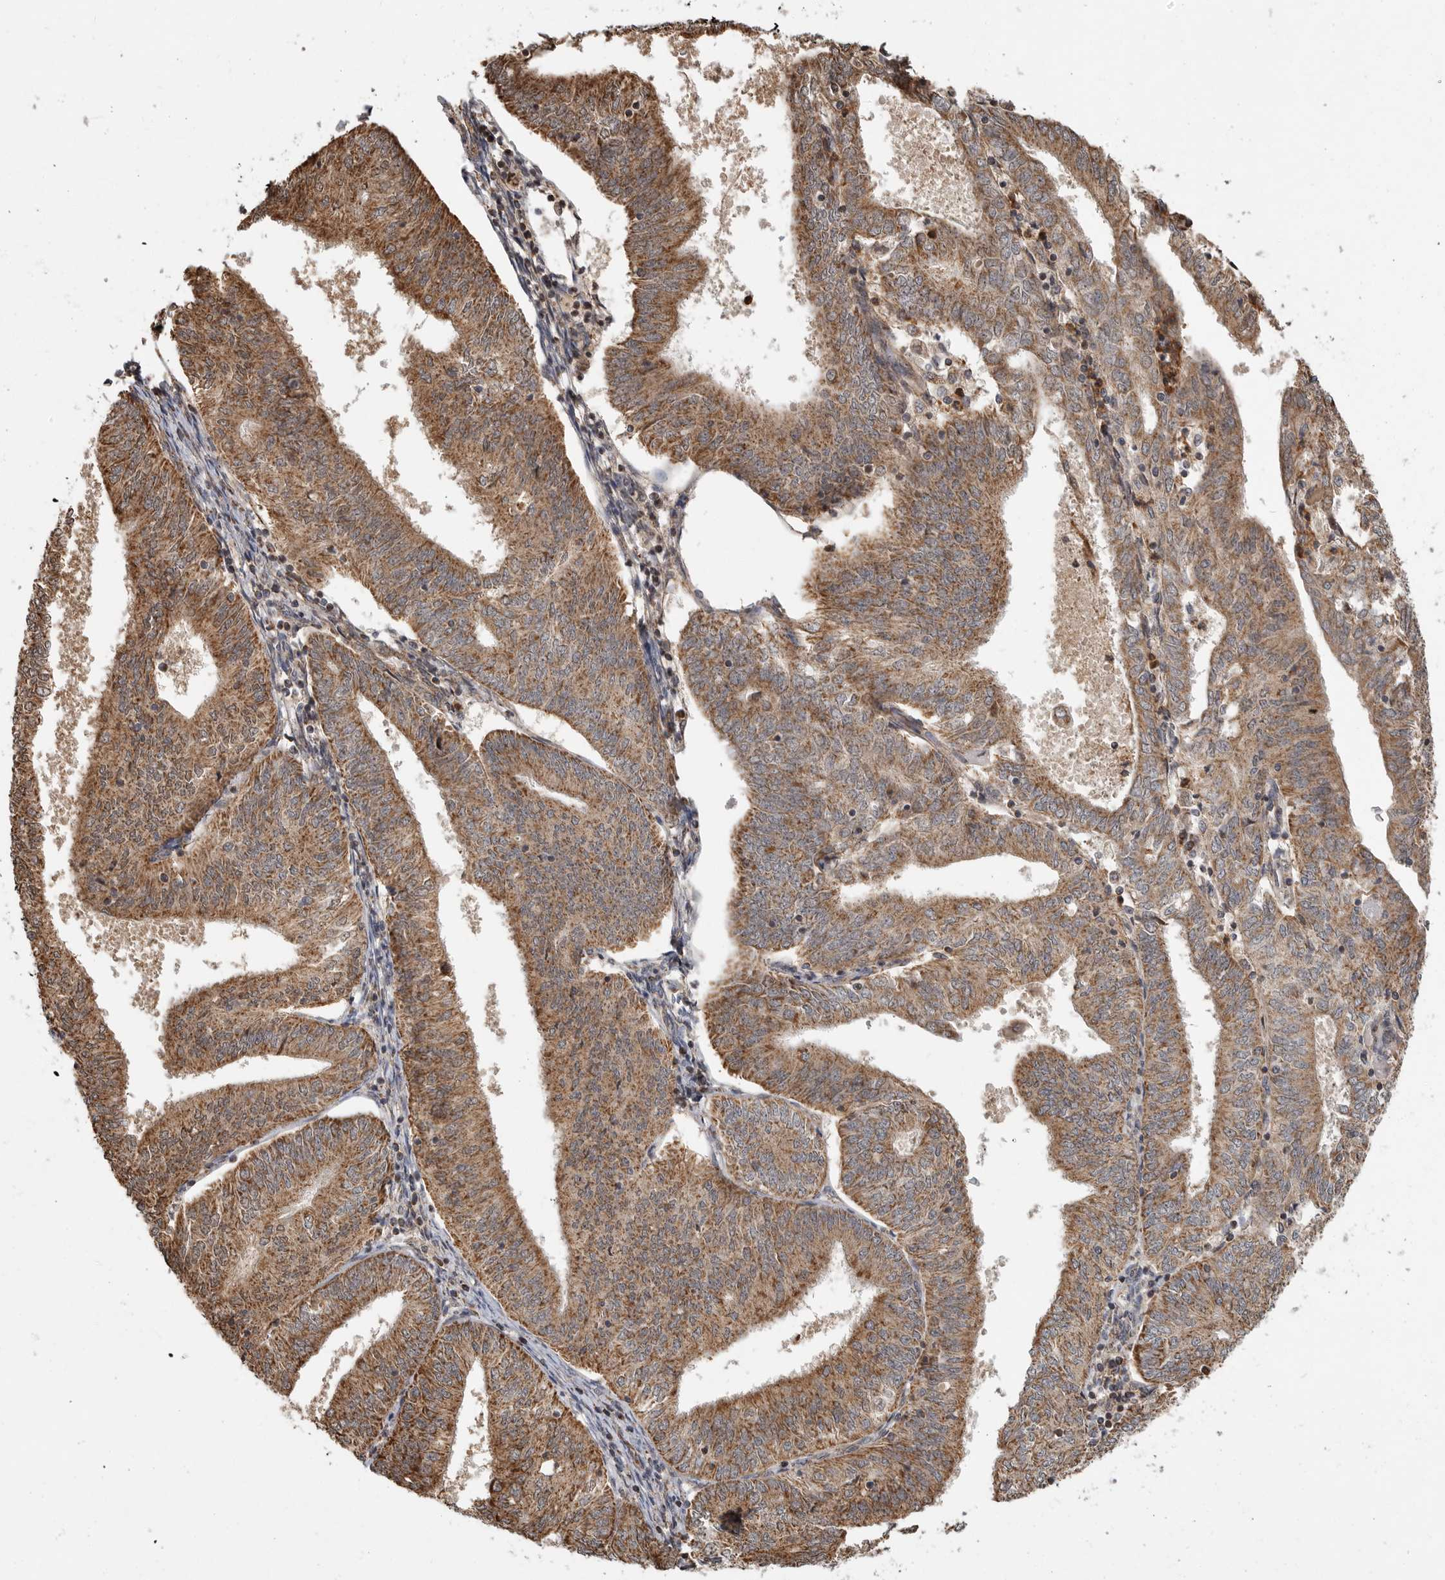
{"staining": {"intensity": "moderate", "quantity": ">75%", "location": "cytoplasmic/membranous"}, "tissue": "endometrial cancer", "cell_type": "Tumor cells", "image_type": "cancer", "snomed": [{"axis": "morphology", "description": "Adenocarcinoma, NOS"}, {"axis": "topography", "description": "Endometrium"}], "caption": "This photomicrograph demonstrates immunohistochemistry staining of human endometrial cancer, with medium moderate cytoplasmic/membranous staining in approximately >75% of tumor cells.", "gene": "GCNT2", "patient": {"sex": "female", "age": 58}}